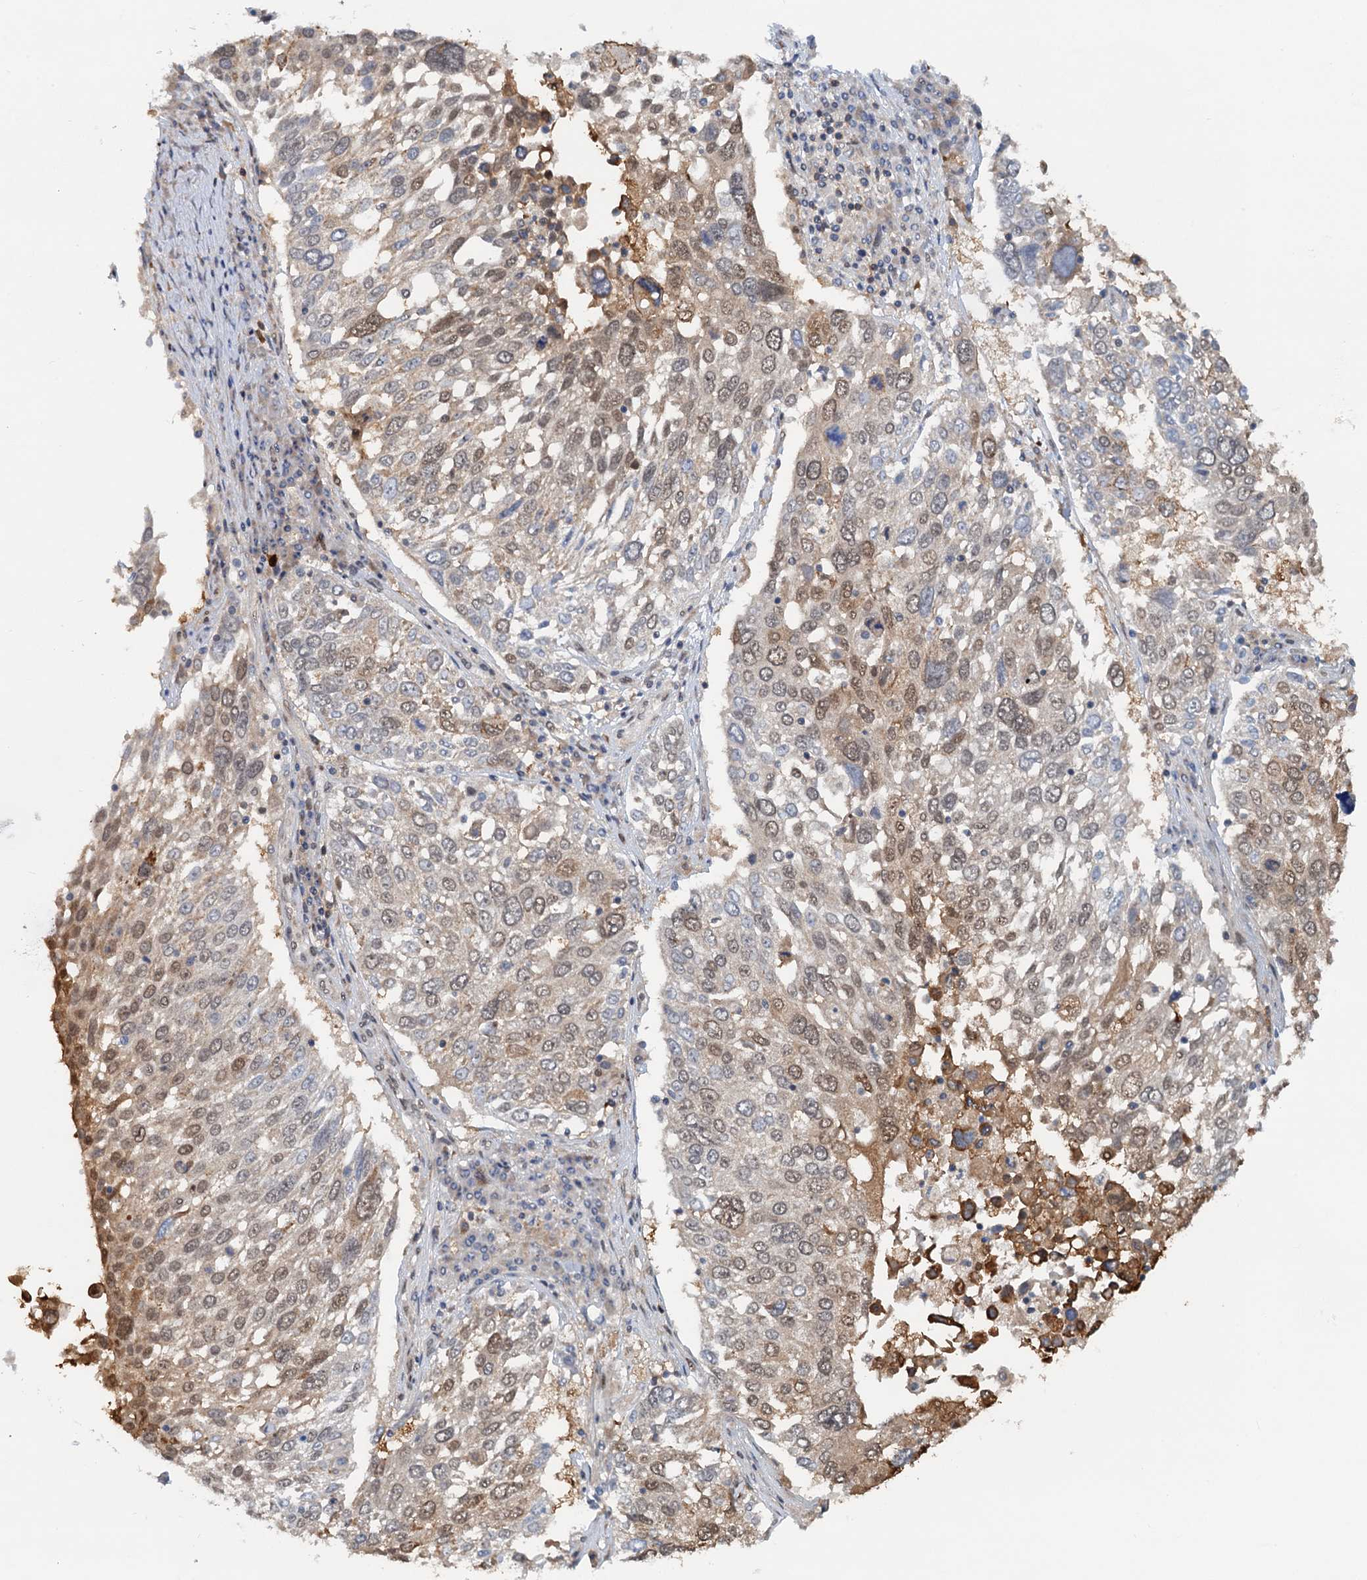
{"staining": {"intensity": "moderate", "quantity": "25%-75%", "location": "cytoplasmic/membranous,nuclear"}, "tissue": "lung cancer", "cell_type": "Tumor cells", "image_type": "cancer", "snomed": [{"axis": "morphology", "description": "Squamous cell carcinoma, NOS"}, {"axis": "topography", "description": "Lung"}], "caption": "Protein expression by immunohistochemistry (IHC) displays moderate cytoplasmic/membranous and nuclear expression in about 25%-75% of tumor cells in lung squamous cell carcinoma.", "gene": "ZNF609", "patient": {"sex": "male", "age": 65}}